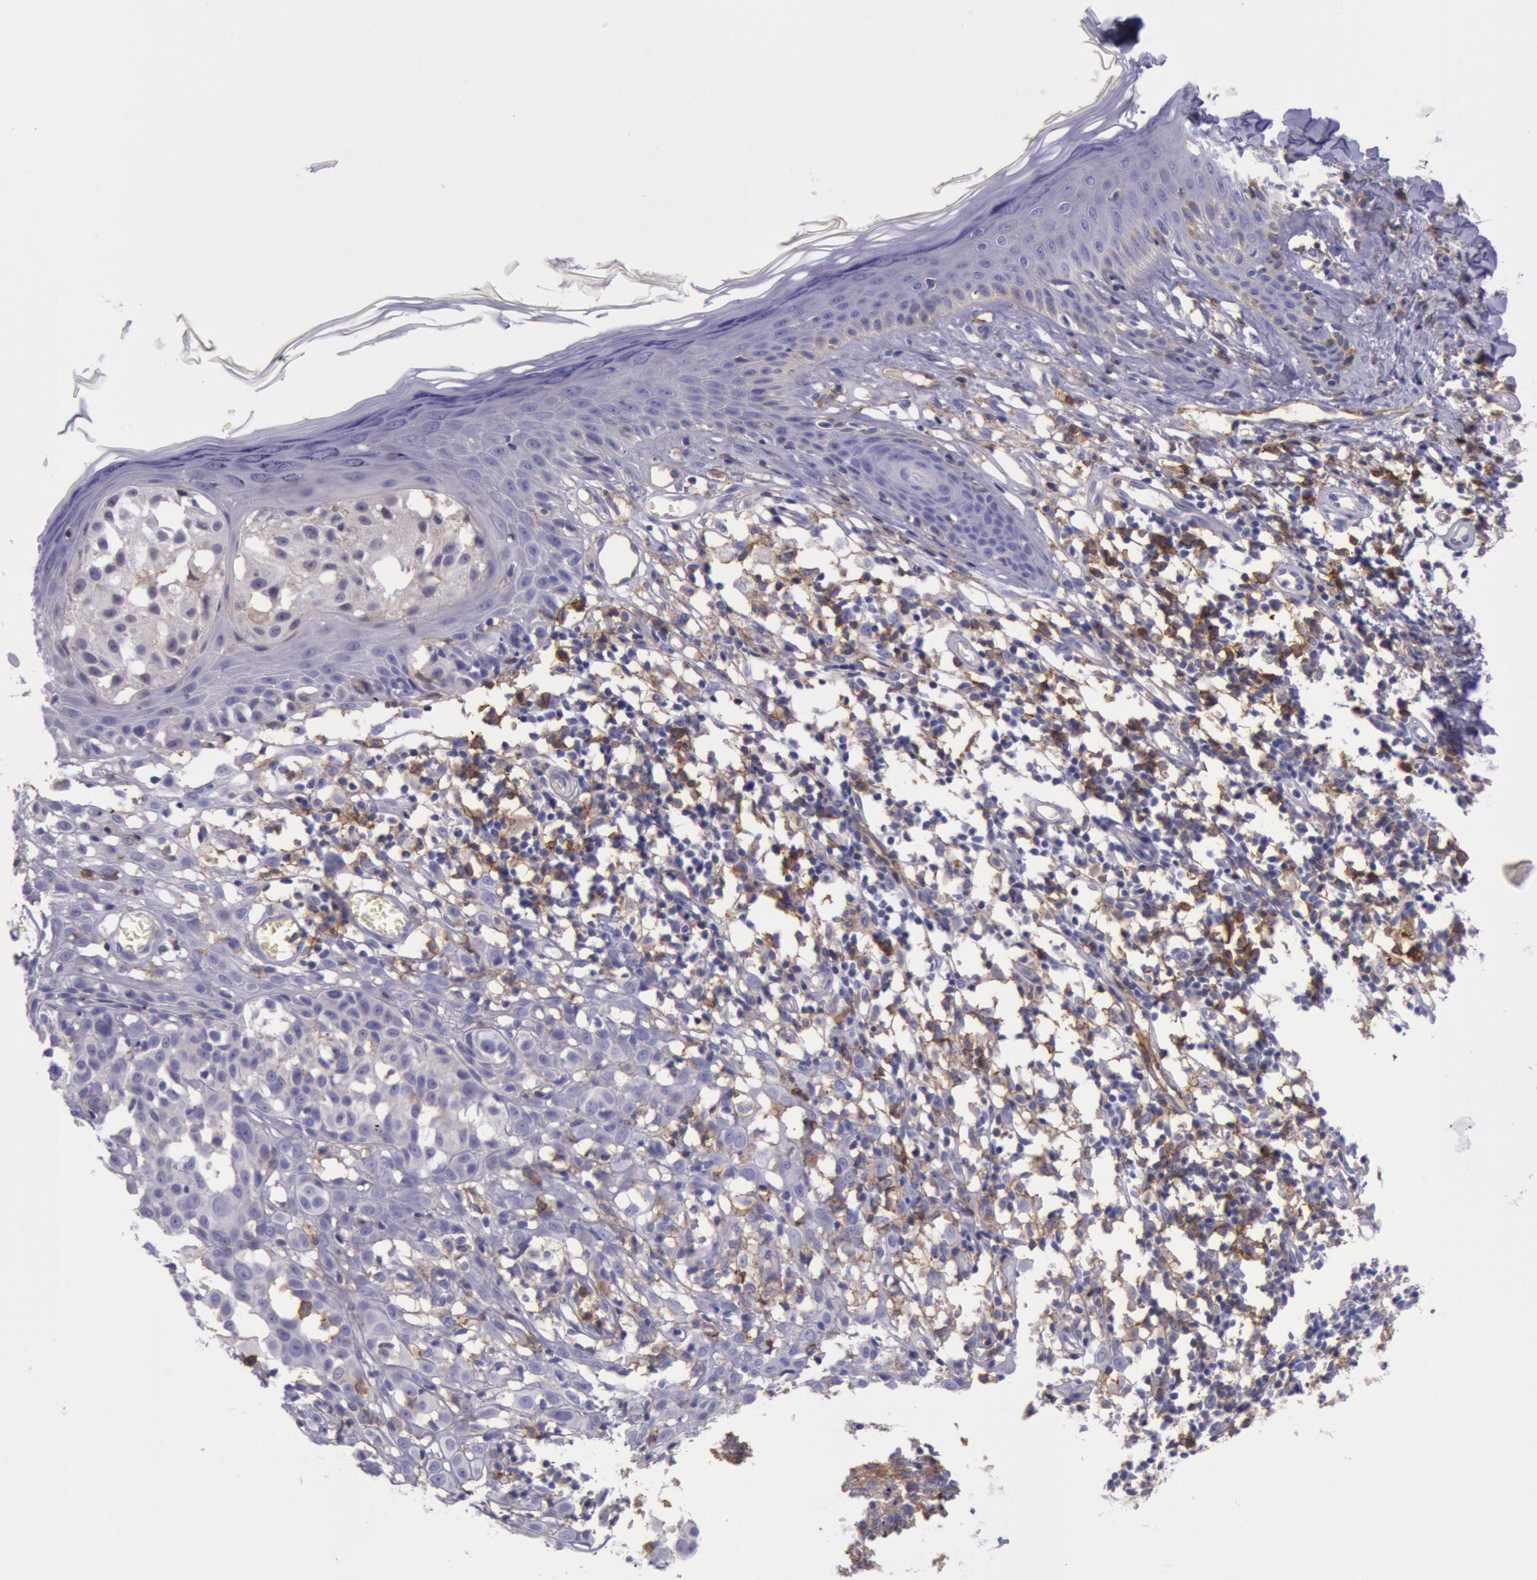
{"staining": {"intensity": "negative", "quantity": "none", "location": "none"}, "tissue": "melanoma", "cell_type": "Tumor cells", "image_type": "cancer", "snomed": [{"axis": "morphology", "description": "Malignant melanoma, NOS"}, {"axis": "topography", "description": "Skin"}], "caption": "Immunohistochemistry (IHC) histopathology image of human melanoma stained for a protein (brown), which displays no expression in tumor cells. (DAB (3,3'-diaminobenzidine) immunohistochemistry visualized using brightfield microscopy, high magnification).", "gene": "LYN", "patient": {"sex": "female", "age": 52}}